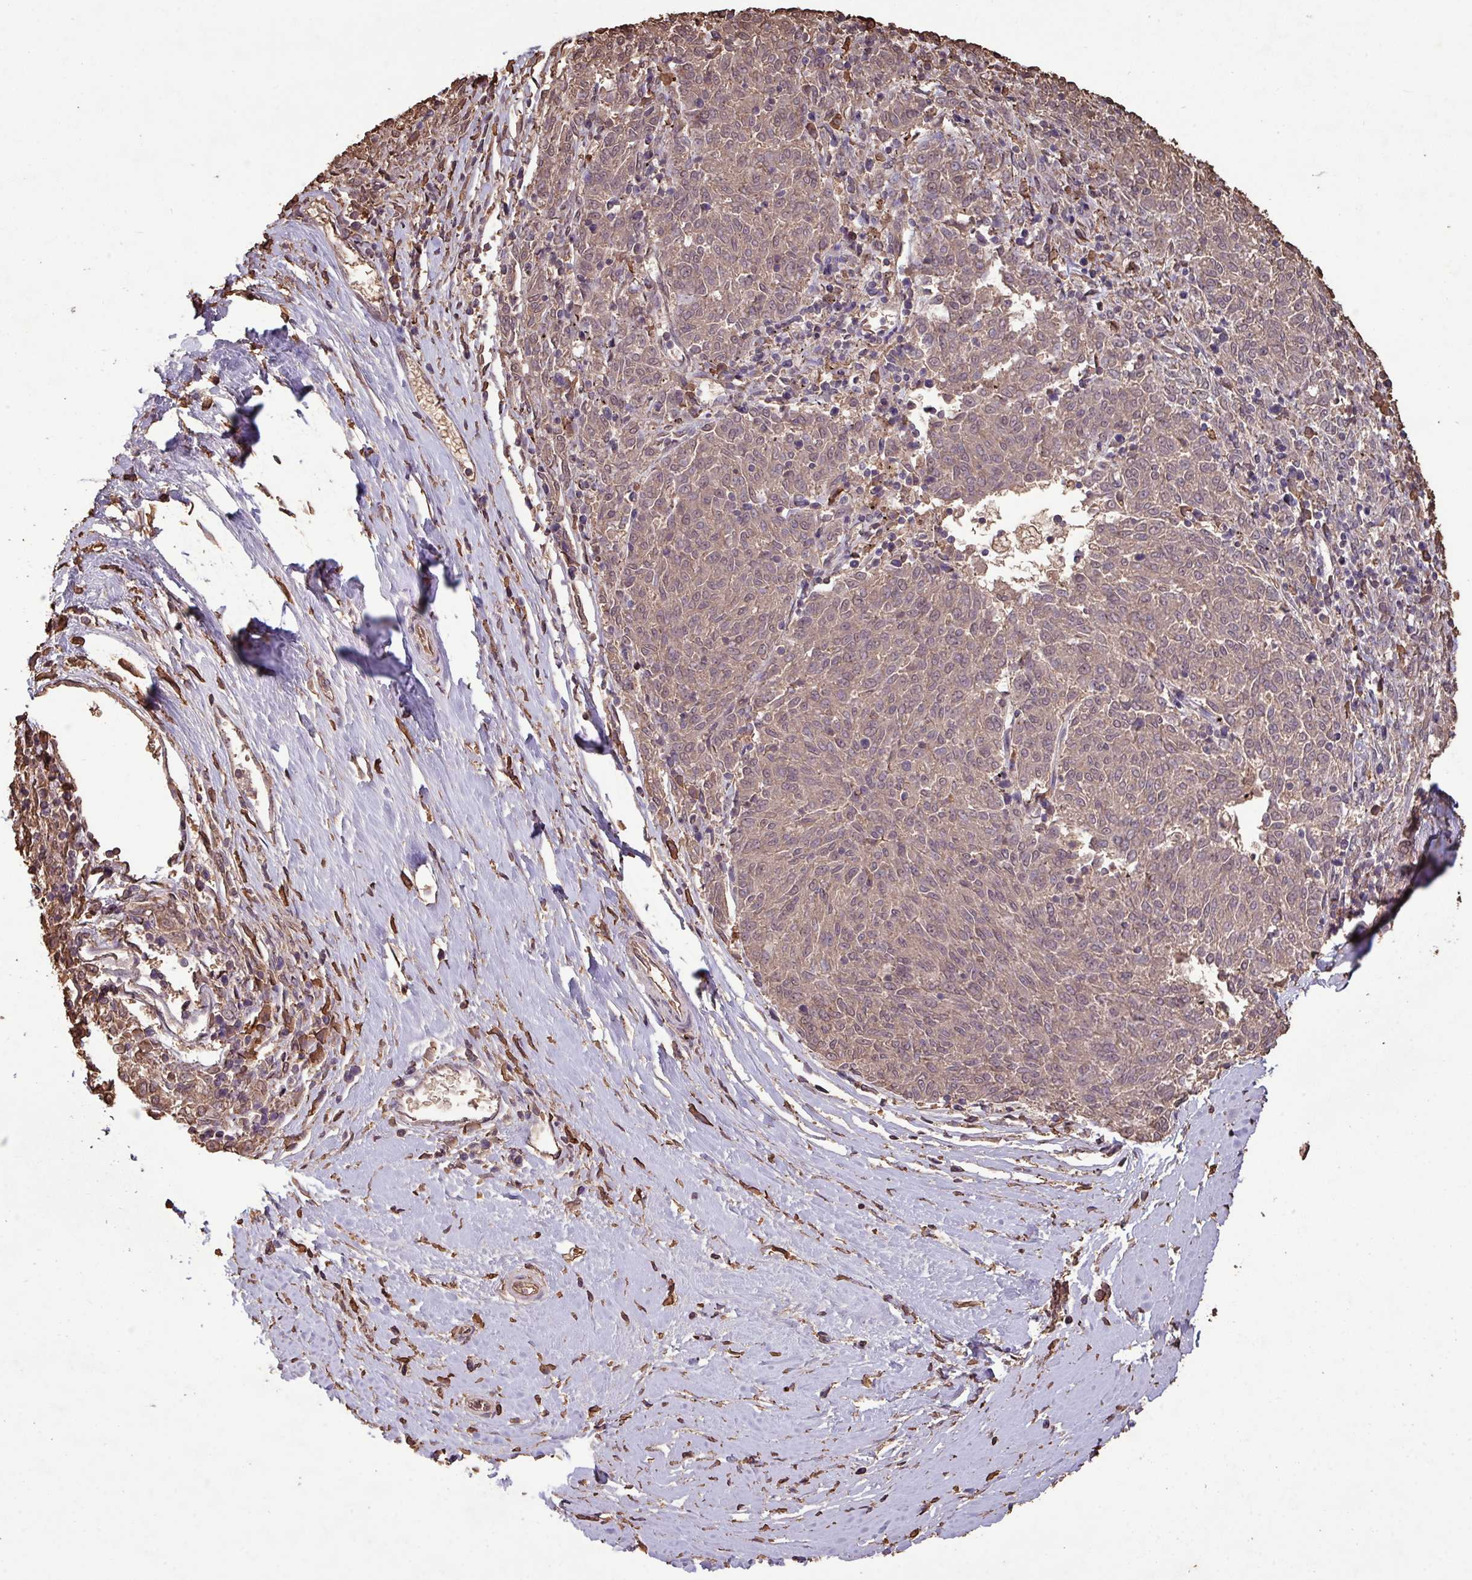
{"staining": {"intensity": "weak", "quantity": ">75%", "location": "cytoplasmic/membranous"}, "tissue": "melanoma", "cell_type": "Tumor cells", "image_type": "cancer", "snomed": [{"axis": "morphology", "description": "Malignant melanoma, NOS"}, {"axis": "topography", "description": "Skin"}], "caption": "DAB immunohistochemical staining of malignant melanoma demonstrates weak cytoplasmic/membranous protein positivity in approximately >75% of tumor cells.", "gene": "CAMK2B", "patient": {"sex": "female", "age": 72}}